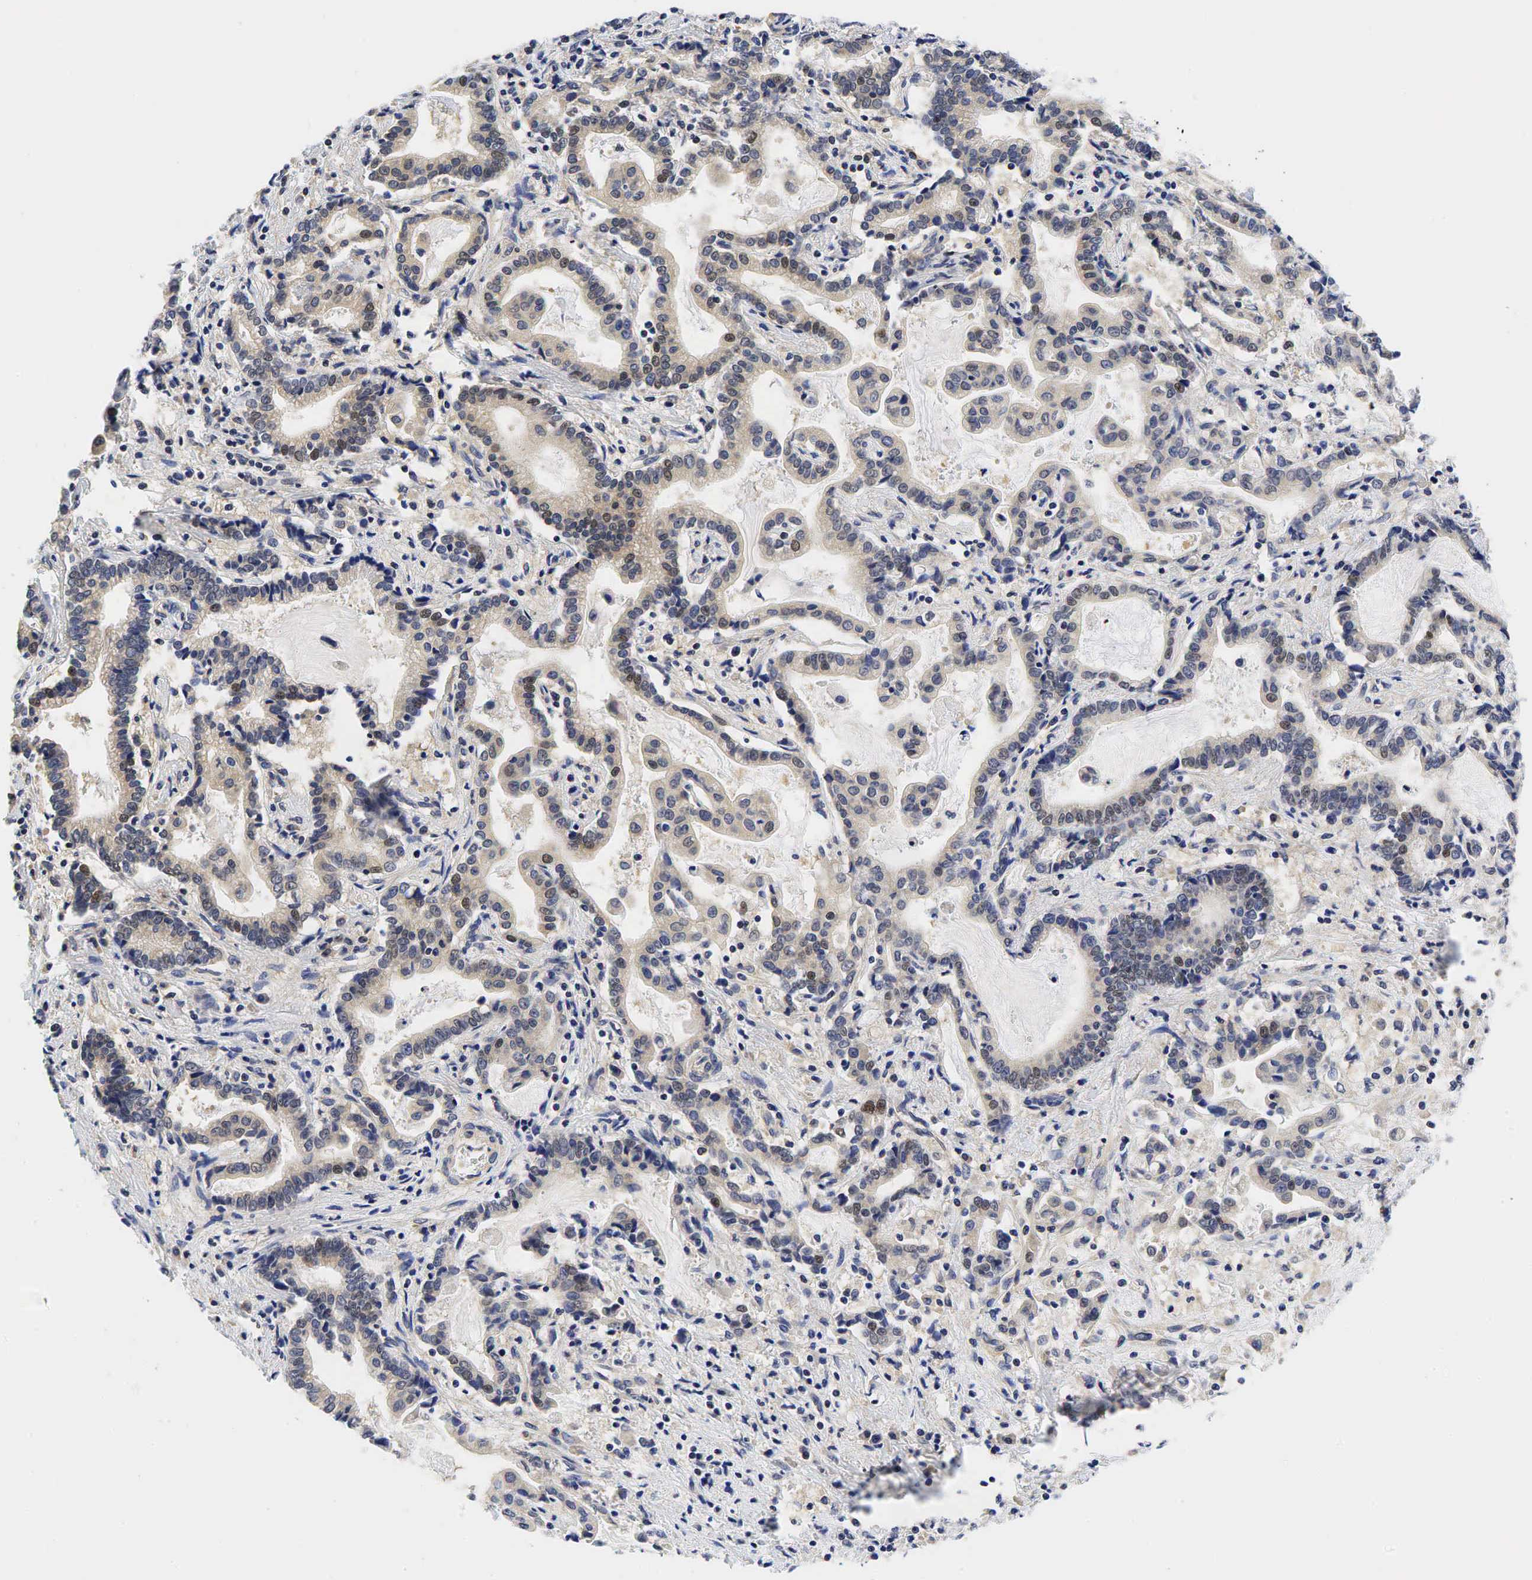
{"staining": {"intensity": "moderate", "quantity": "<25%", "location": "nuclear"}, "tissue": "liver cancer", "cell_type": "Tumor cells", "image_type": "cancer", "snomed": [{"axis": "morphology", "description": "Cholangiocarcinoma"}, {"axis": "topography", "description": "Liver"}], "caption": "A high-resolution image shows IHC staining of liver cancer, which reveals moderate nuclear expression in about <25% of tumor cells.", "gene": "CCND1", "patient": {"sex": "male", "age": 57}}